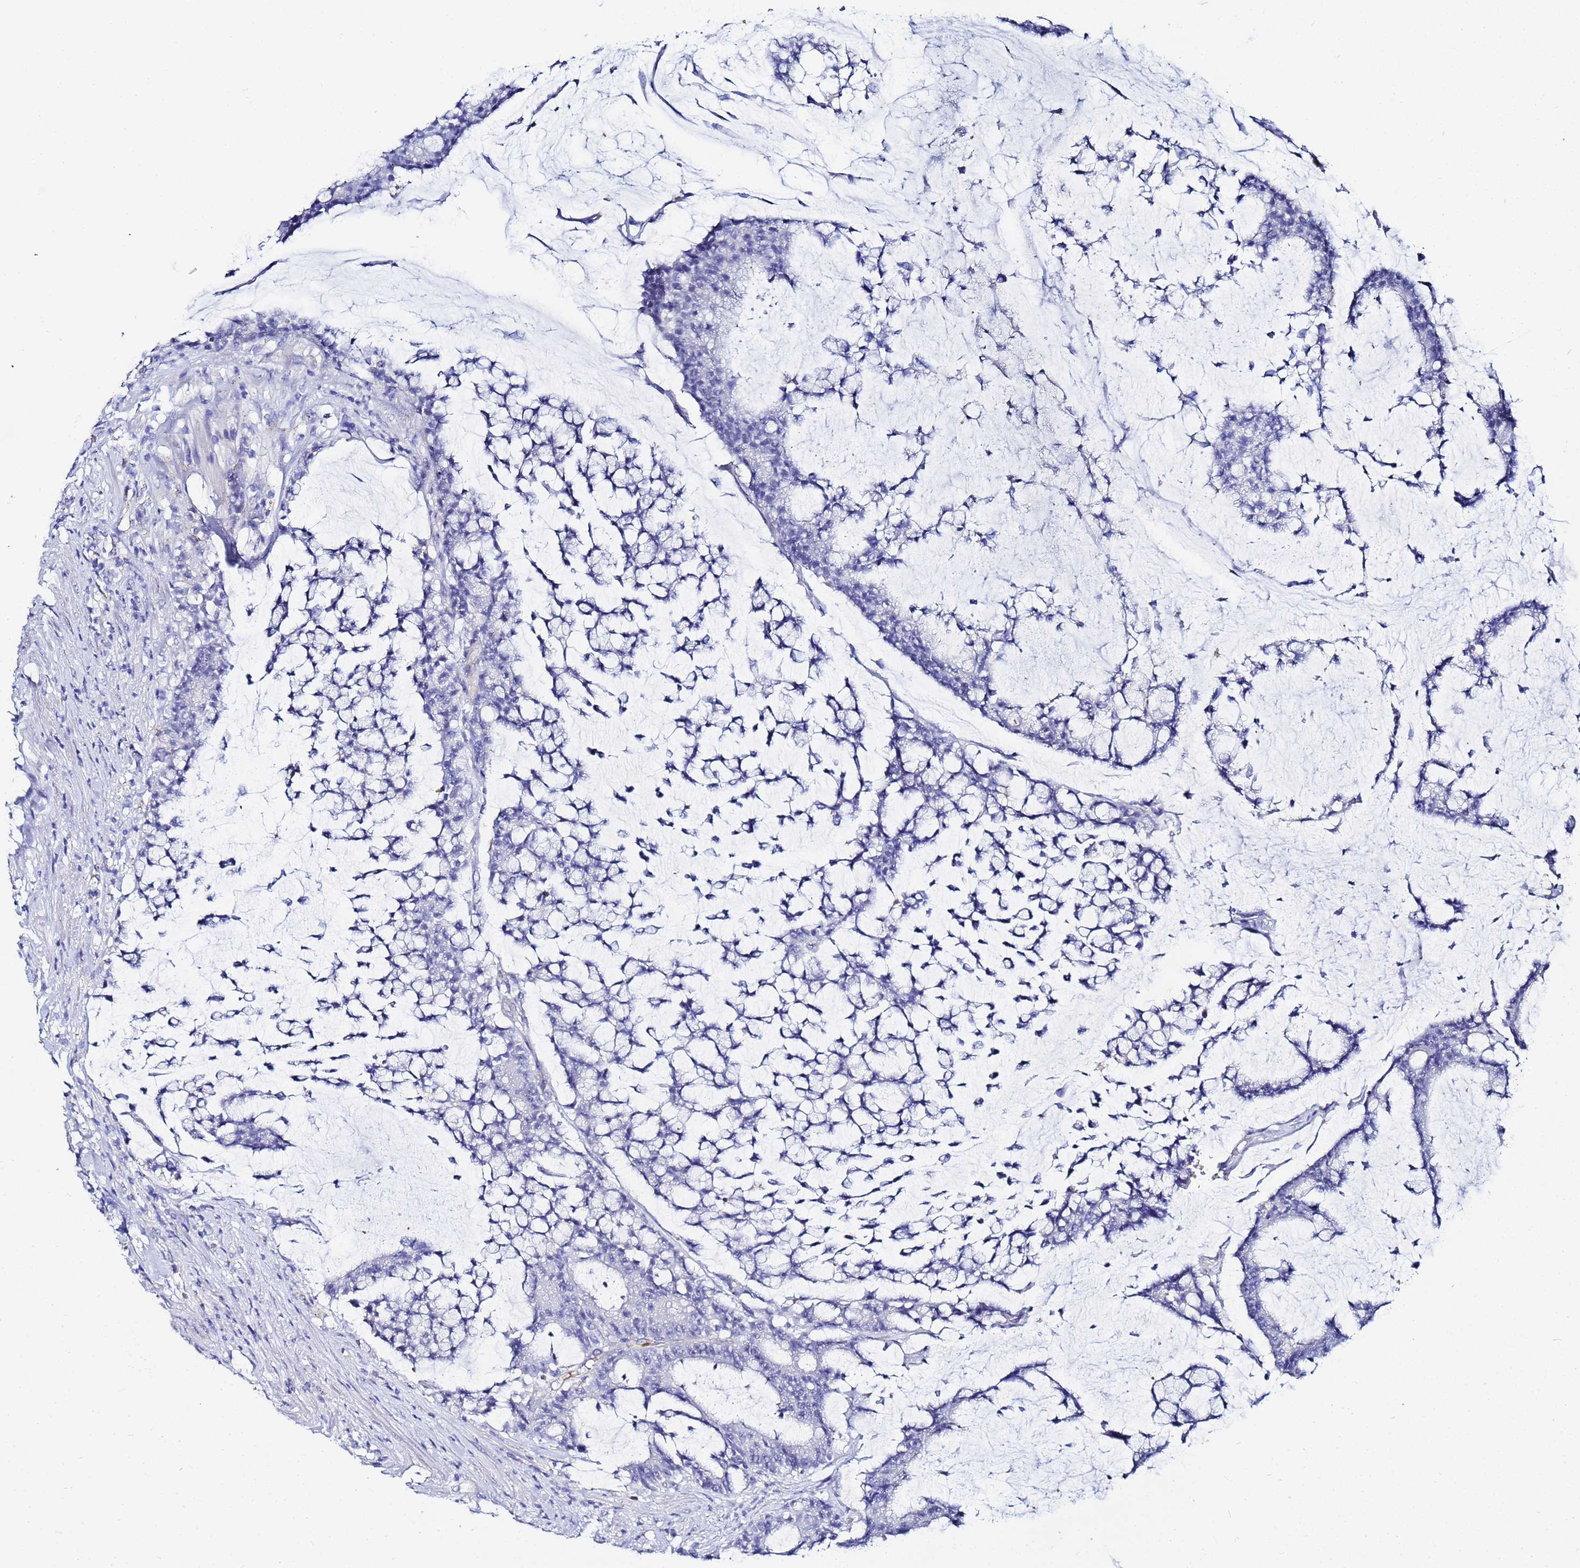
{"staining": {"intensity": "negative", "quantity": "none", "location": "none"}, "tissue": "colorectal cancer", "cell_type": "Tumor cells", "image_type": "cancer", "snomed": [{"axis": "morphology", "description": "Adenocarcinoma, NOS"}, {"axis": "topography", "description": "Colon"}], "caption": "Adenocarcinoma (colorectal) was stained to show a protein in brown. There is no significant staining in tumor cells.", "gene": "ZNF26", "patient": {"sex": "female", "age": 84}}